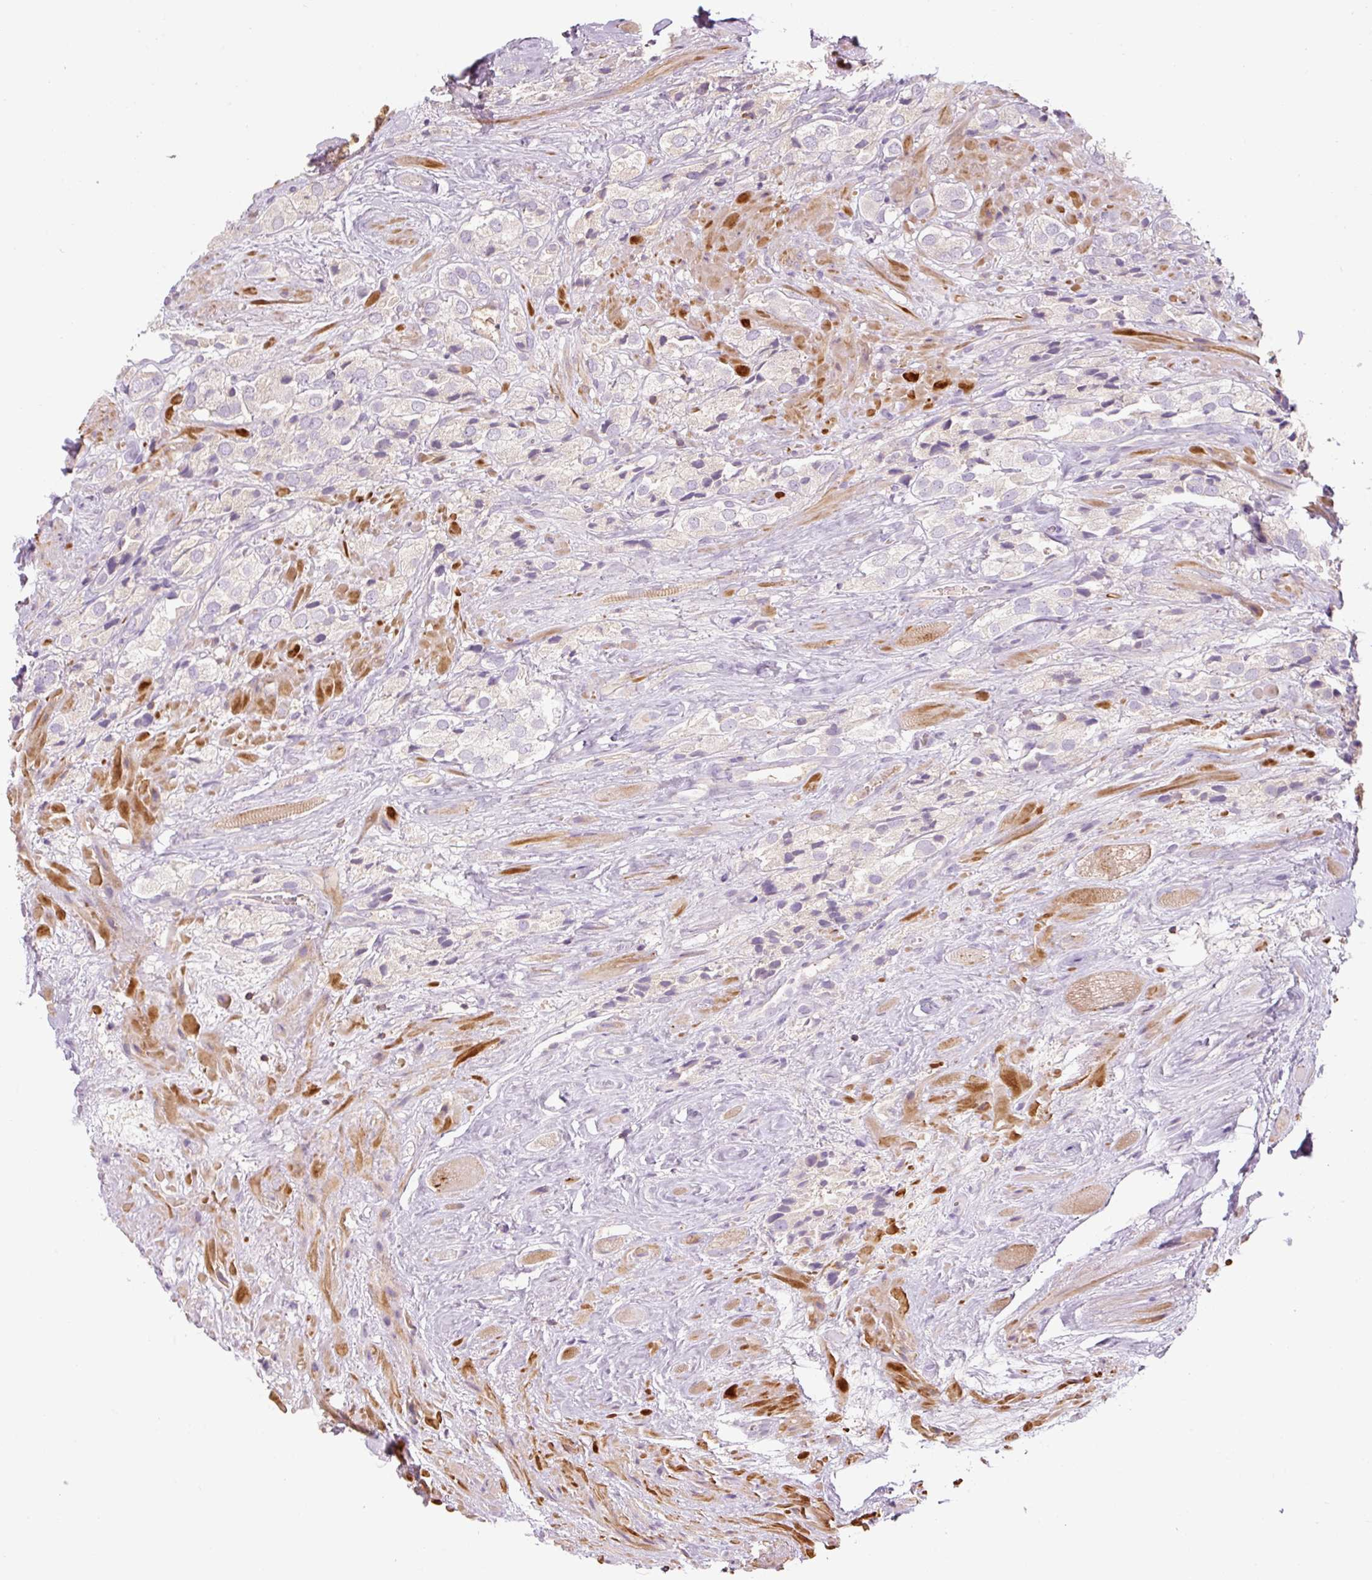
{"staining": {"intensity": "negative", "quantity": "none", "location": "none"}, "tissue": "prostate cancer", "cell_type": "Tumor cells", "image_type": "cancer", "snomed": [{"axis": "morphology", "description": "Adenocarcinoma, High grade"}, {"axis": "topography", "description": "Prostate and seminal vesicle, NOS"}], "caption": "Immunohistochemistry of prostate cancer demonstrates no positivity in tumor cells.", "gene": "TIGD2", "patient": {"sex": "male", "age": 64}}